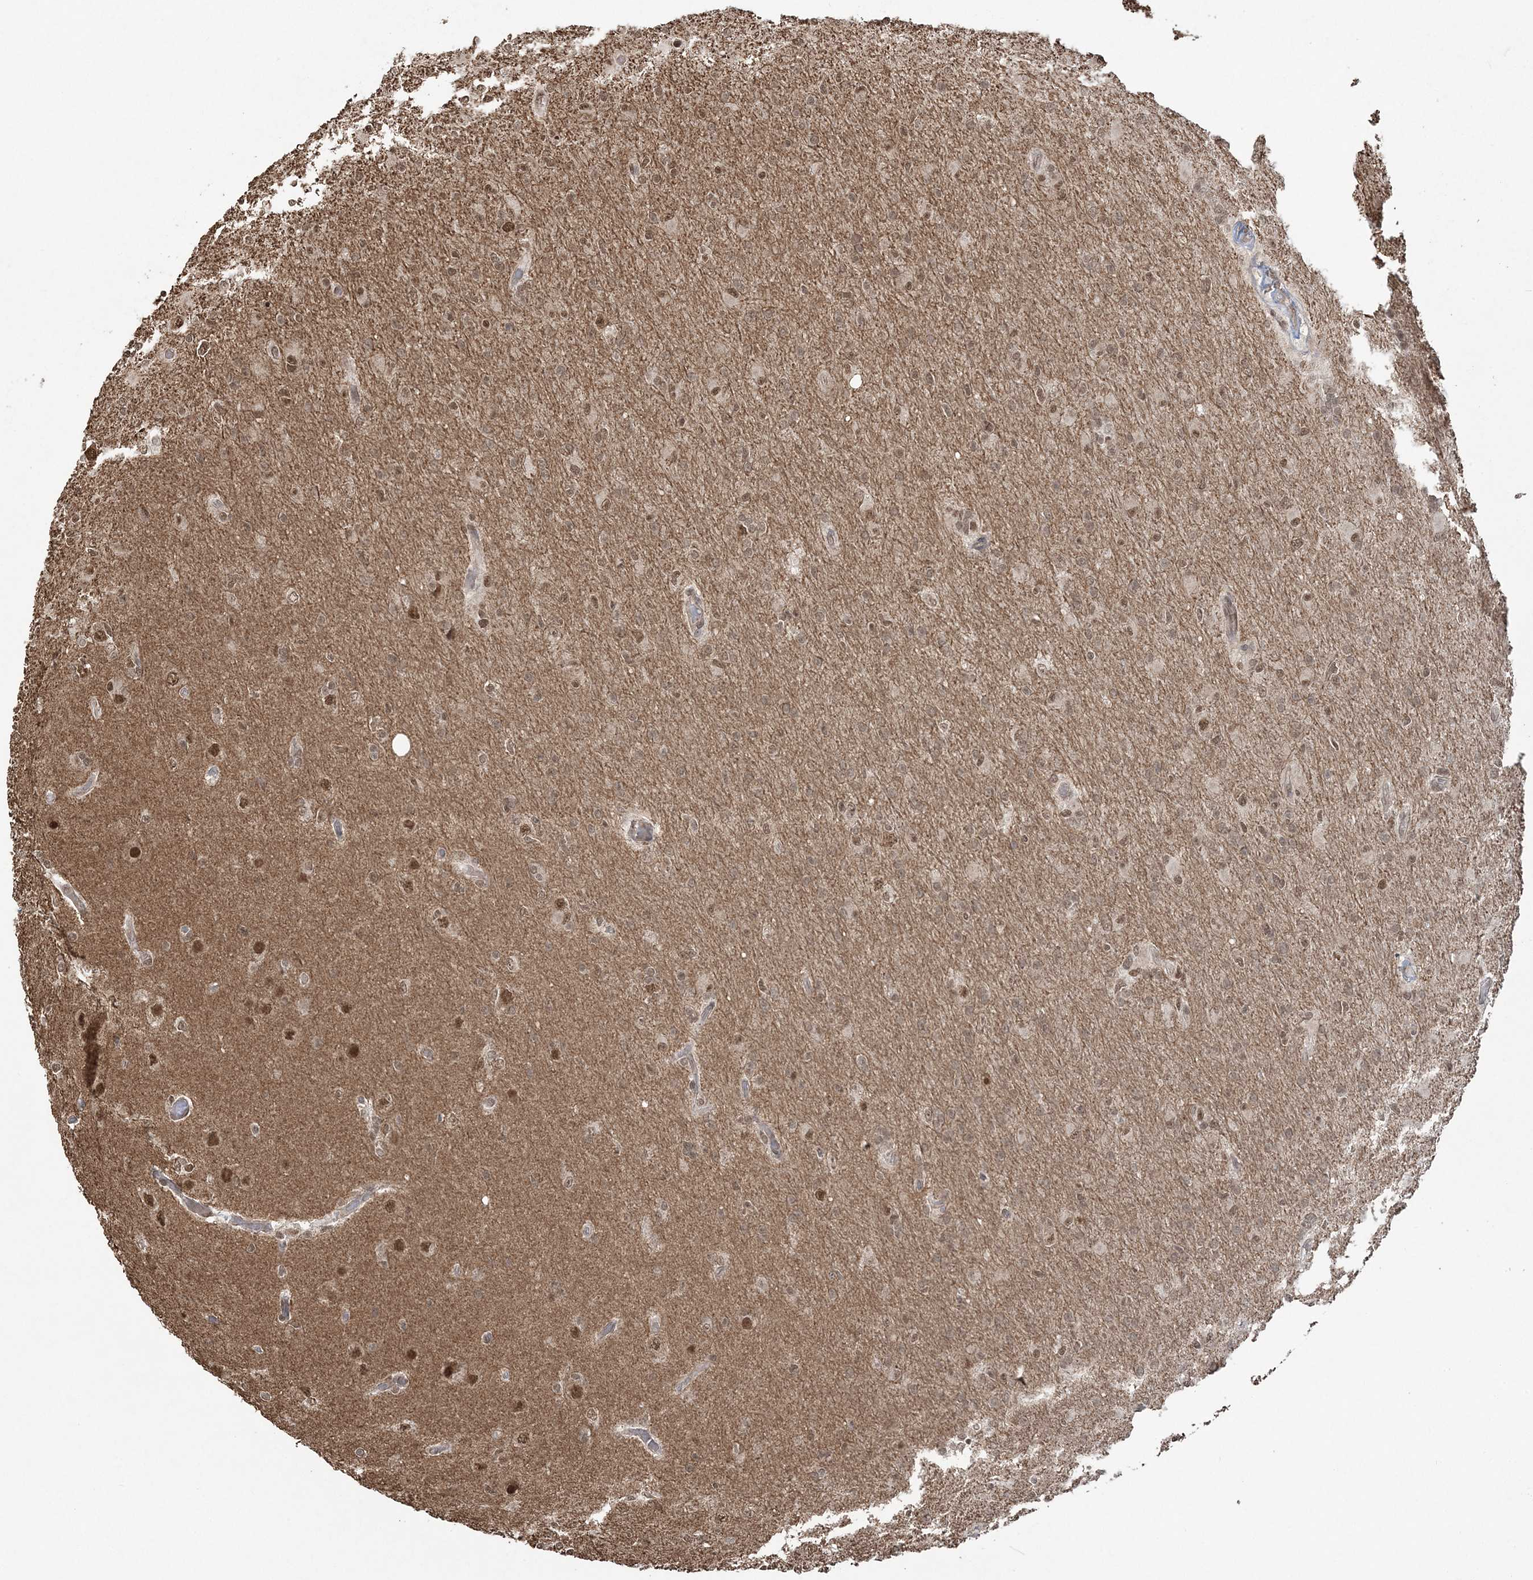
{"staining": {"intensity": "moderate", "quantity": "25%-75%", "location": "nuclear"}, "tissue": "glioma", "cell_type": "Tumor cells", "image_type": "cancer", "snomed": [{"axis": "morphology", "description": "Glioma, malignant, High grade"}, {"axis": "topography", "description": "Cerebral cortex"}], "caption": "IHC photomicrograph of neoplastic tissue: high-grade glioma (malignant) stained using immunohistochemistry exhibits medium levels of moderate protein expression localized specifically in the nuclear of tumor cells, appearing as a nuclear brown color.", "gene": "ZNF839", "patient": {"sex": "female", "age": 36}}